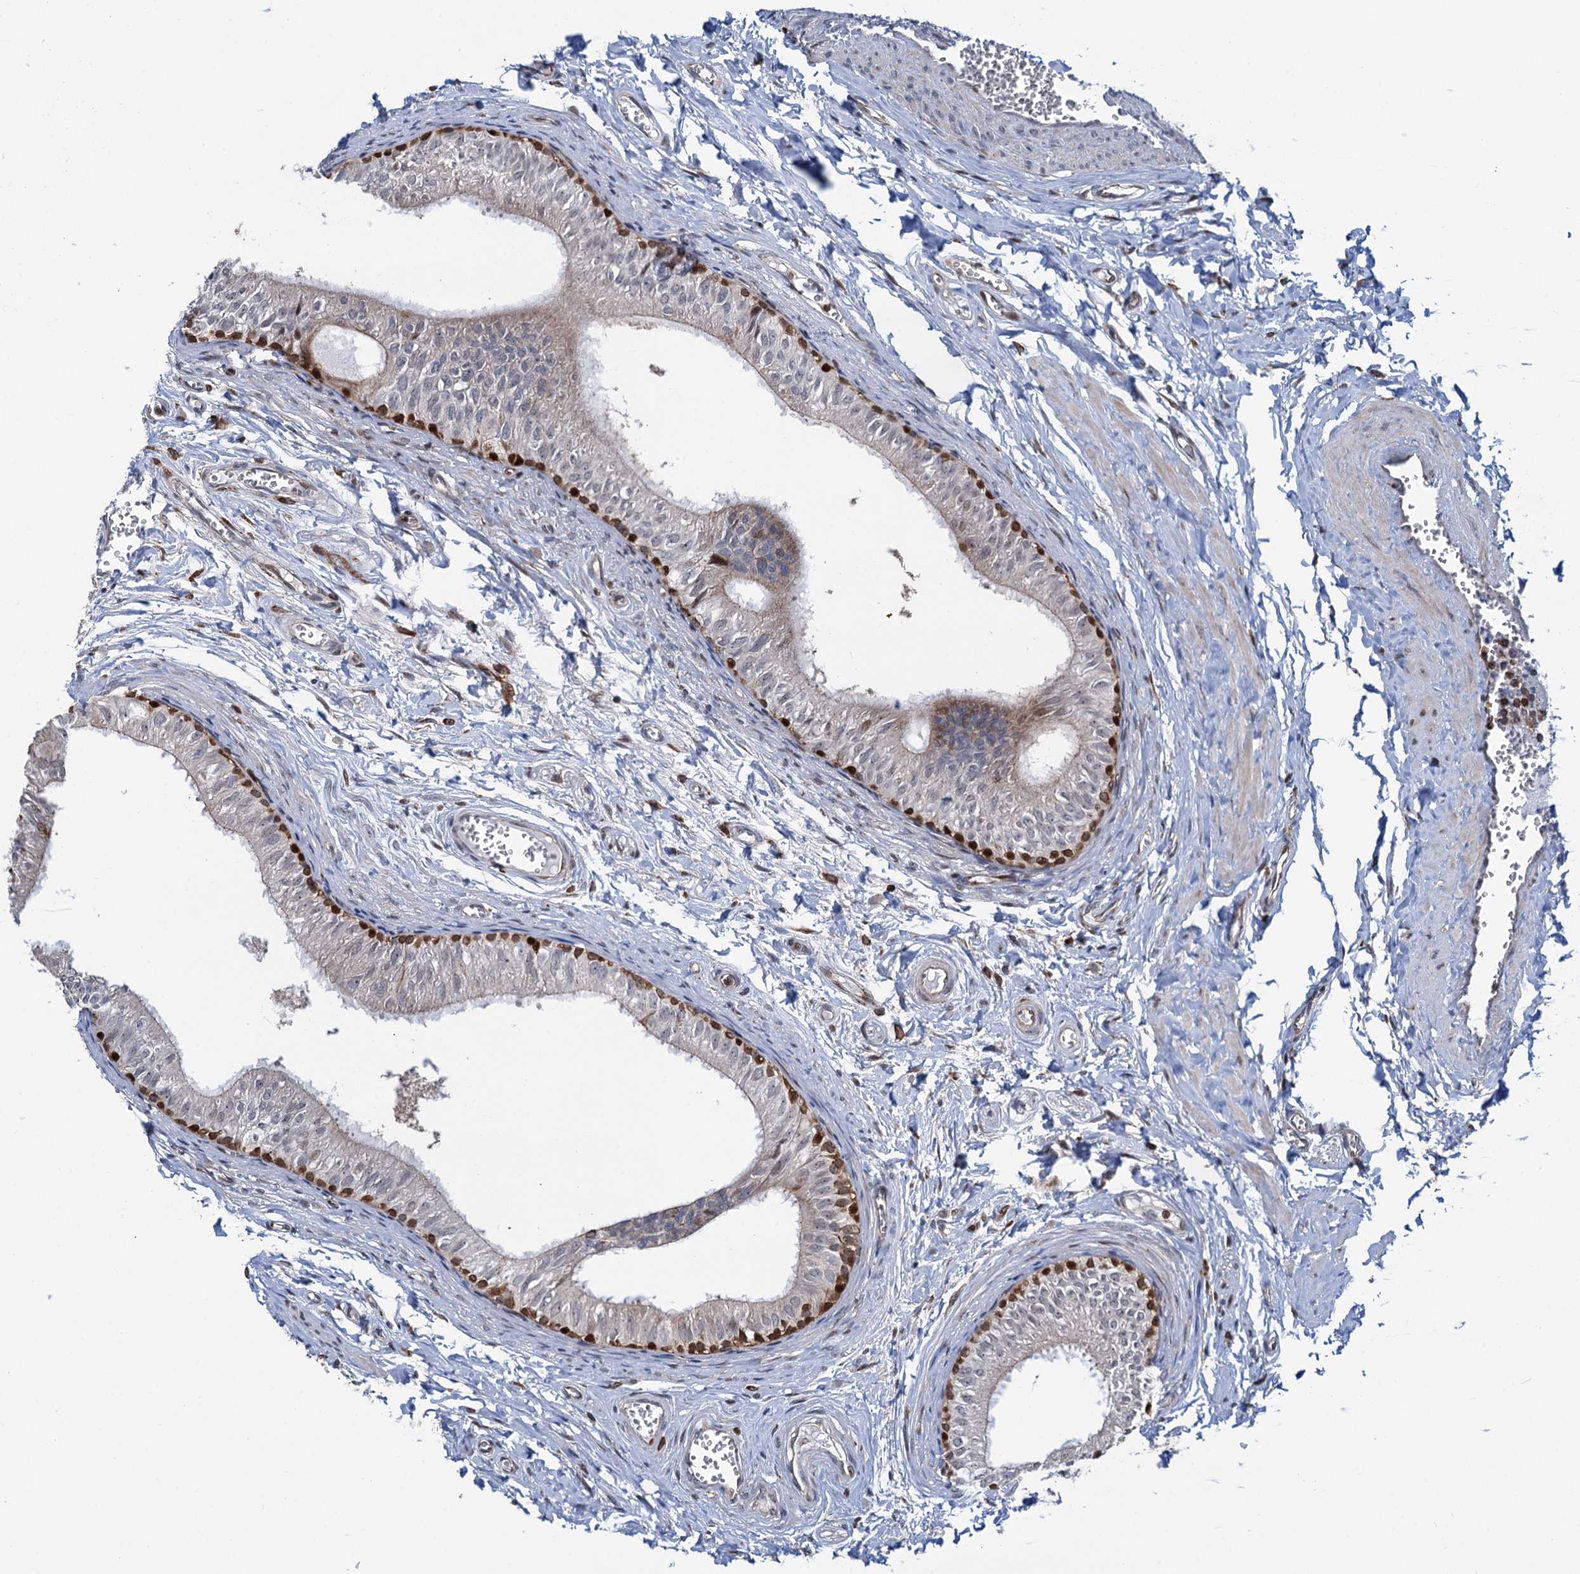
{"staining": {"intensity": "moderate", "quantity": "<25%", "location": "cytoplasmic/membranous"}, "tissue": "epididymis", "cell_type": "Glandular cells", "image_type": "normal", "snomed": [{"axis": "morphology", "description": "Normal tissue, NOS"}, {"axis": "topography", "description": "Epididymis"}], "caption": "A low amount of moderate cytoplasmic/membranous expression is identified in about <25% of glandular cells in unremarkable epididymis. Nuclei are stained in blue.", "gene": "CCDC102A", "patient": {"sex": "male", "age": 42}}